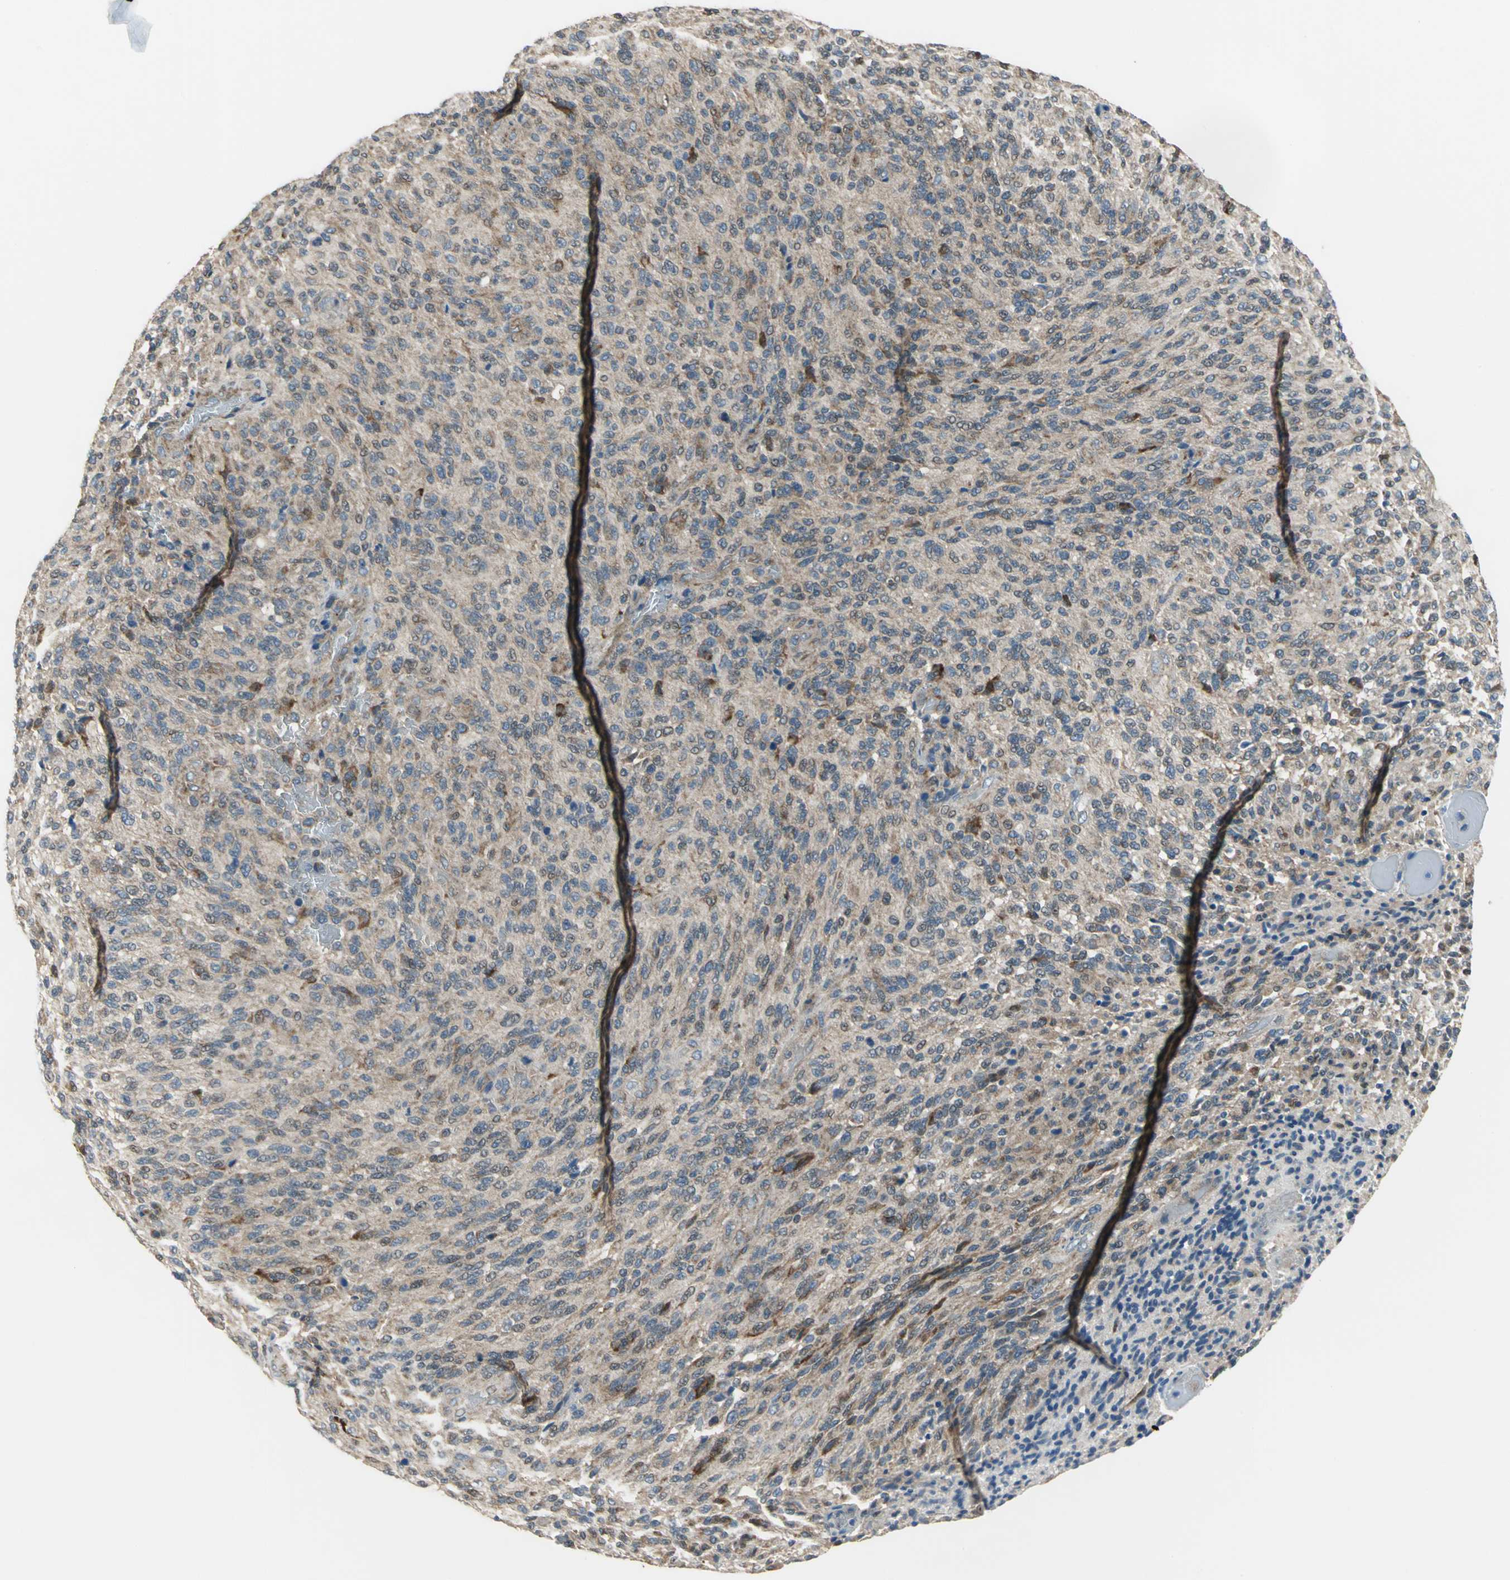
{"staining": {"intensity": "moderate", "quantity": ">75%", "location": "cytoplasmic/membranous"}, "tissue": "glioma", "cell_type": "Tumor cells", "image_type": "cancer", "snomed": [{"axis": "morphology", "description": "Normal tissue, NOS"}, {"axis": "morphology", "description": "Glioma, malignant, High grade"}, {"axis": "topography", "description": "Cerebral cortex"}], "caption": "High-magnification brightfield microscopy of malignant glioma (high-grade) stained with DAB (3,3'-diaminobenzidine) (brown) and counterstained with hematoxylin (blue). tumor cells exhibit moderate cytoplasmic/membranous positivity is identified in about>75% of cells.", "gene": "TRAK1", "patient": {"sex": "male", "age": 56}}